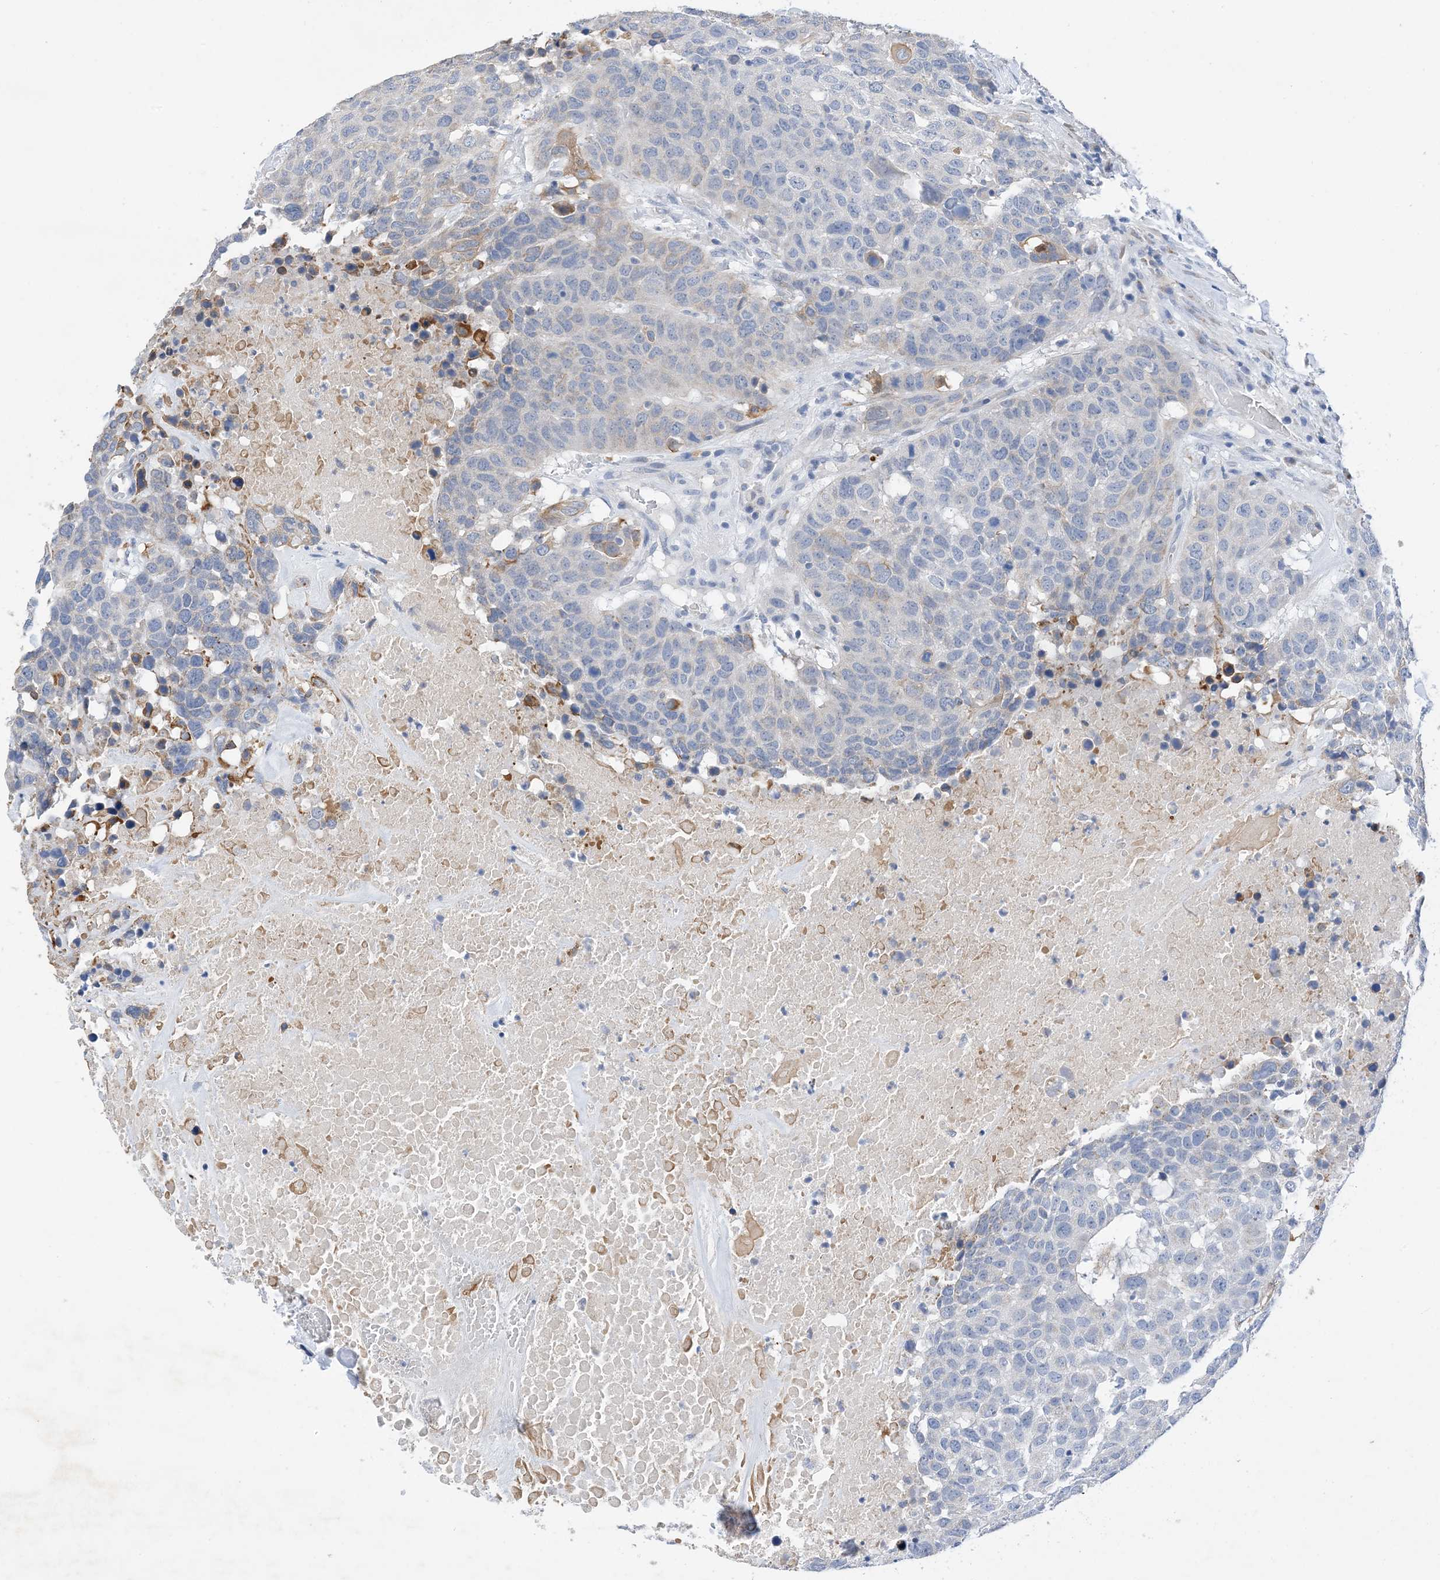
{"staining": {"intensity": "negative", "quantity": "none", "location": "none"}, "tissue": "head and neck cancer", "cell_type": "Tumor cells", "image_type": "cancer", "snomed": [{"axis": "morphology", "description": "Squamous cell carcinoma, NOS"}, {"axis": "topography", "description": "Head-Neck"}], "caption": "IHC of human squamous cell carcinoma (head and neck) demonstrates no positivity in tumor cells.", "gene": "PLK4", "patient": {"sex": "male", "age": 66}}